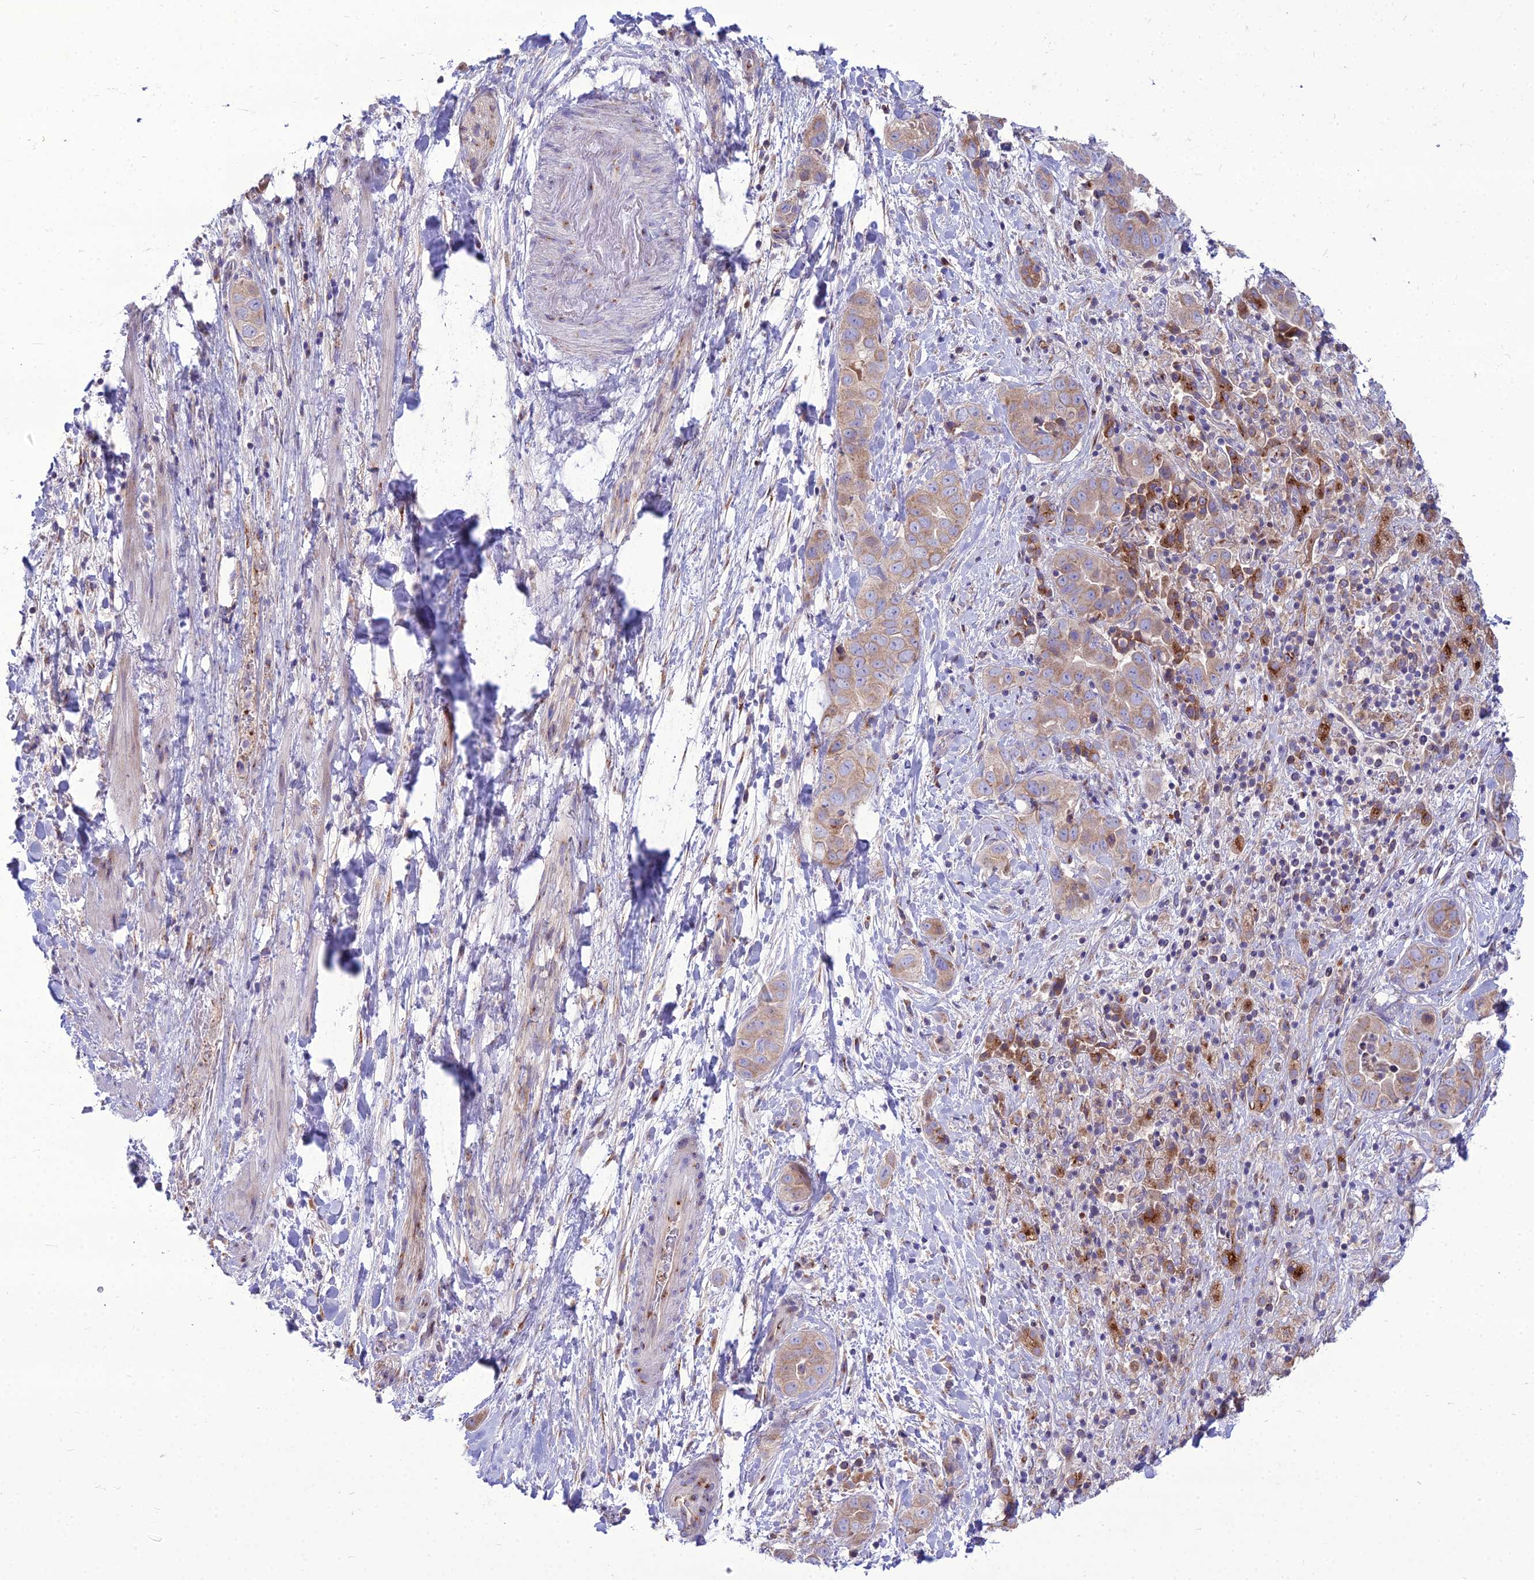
{"staining": {"intensity": "moderate", "quantity": "25%-75%", "location": "cytoplasmic/membranous"}, "tissue": "liver cancer", "cell_type": "Tumor cells", "image_type": "cancer", "snomed": [{"axis": "morphology", "description": "Cholangiocarcinoma"}, {"axis": "topography", "description": "Liver"}], "caption": "Human liver cholangiocarcinoma stained with a protein marker shows moderate staining in tumor cells.", "gene": "SPRYD7", "patient": {"sex": "female", "age": 52}}